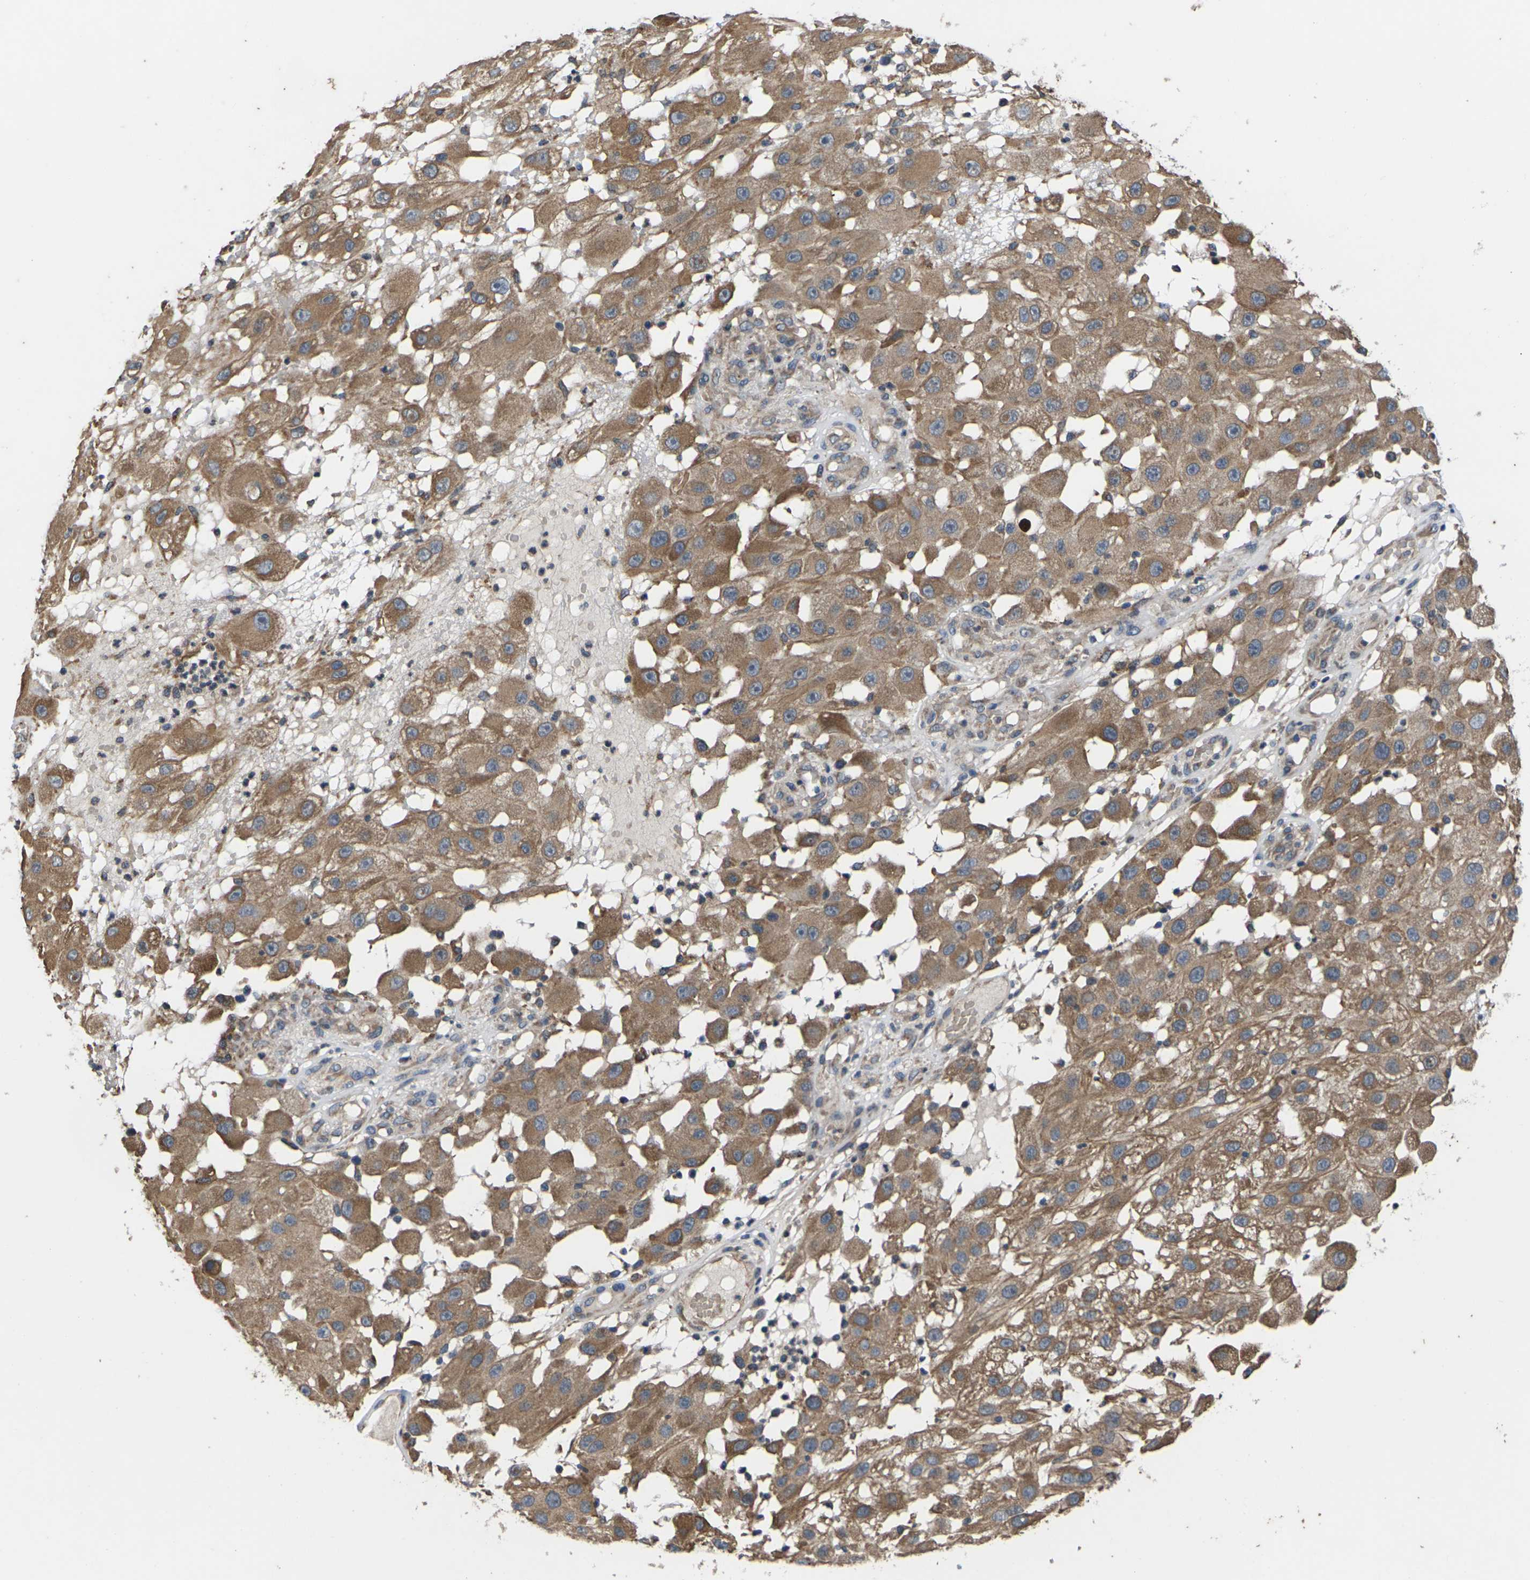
{"staining": {"intensity": "moderate", "quantity": ">75%", "location": "cytoplasmic/membranous"}, "tissue": "melanoma", "cell_type": "Tumor cells", "image_type": "cancer", "snomed": [{"axis": "morphology", "description": "Malignant melanoma, NOS"}, {"axis": "topography", "description": "Skin"}], "caption": "Moderate cytoplasmic/membranous expression for a protein is seen in approximately >75% of tumor cells of malignant melanoma using immunohistochemistry (IHC).", "gene": "DKK2", "patient": {"sex": "female", "age": 81}}